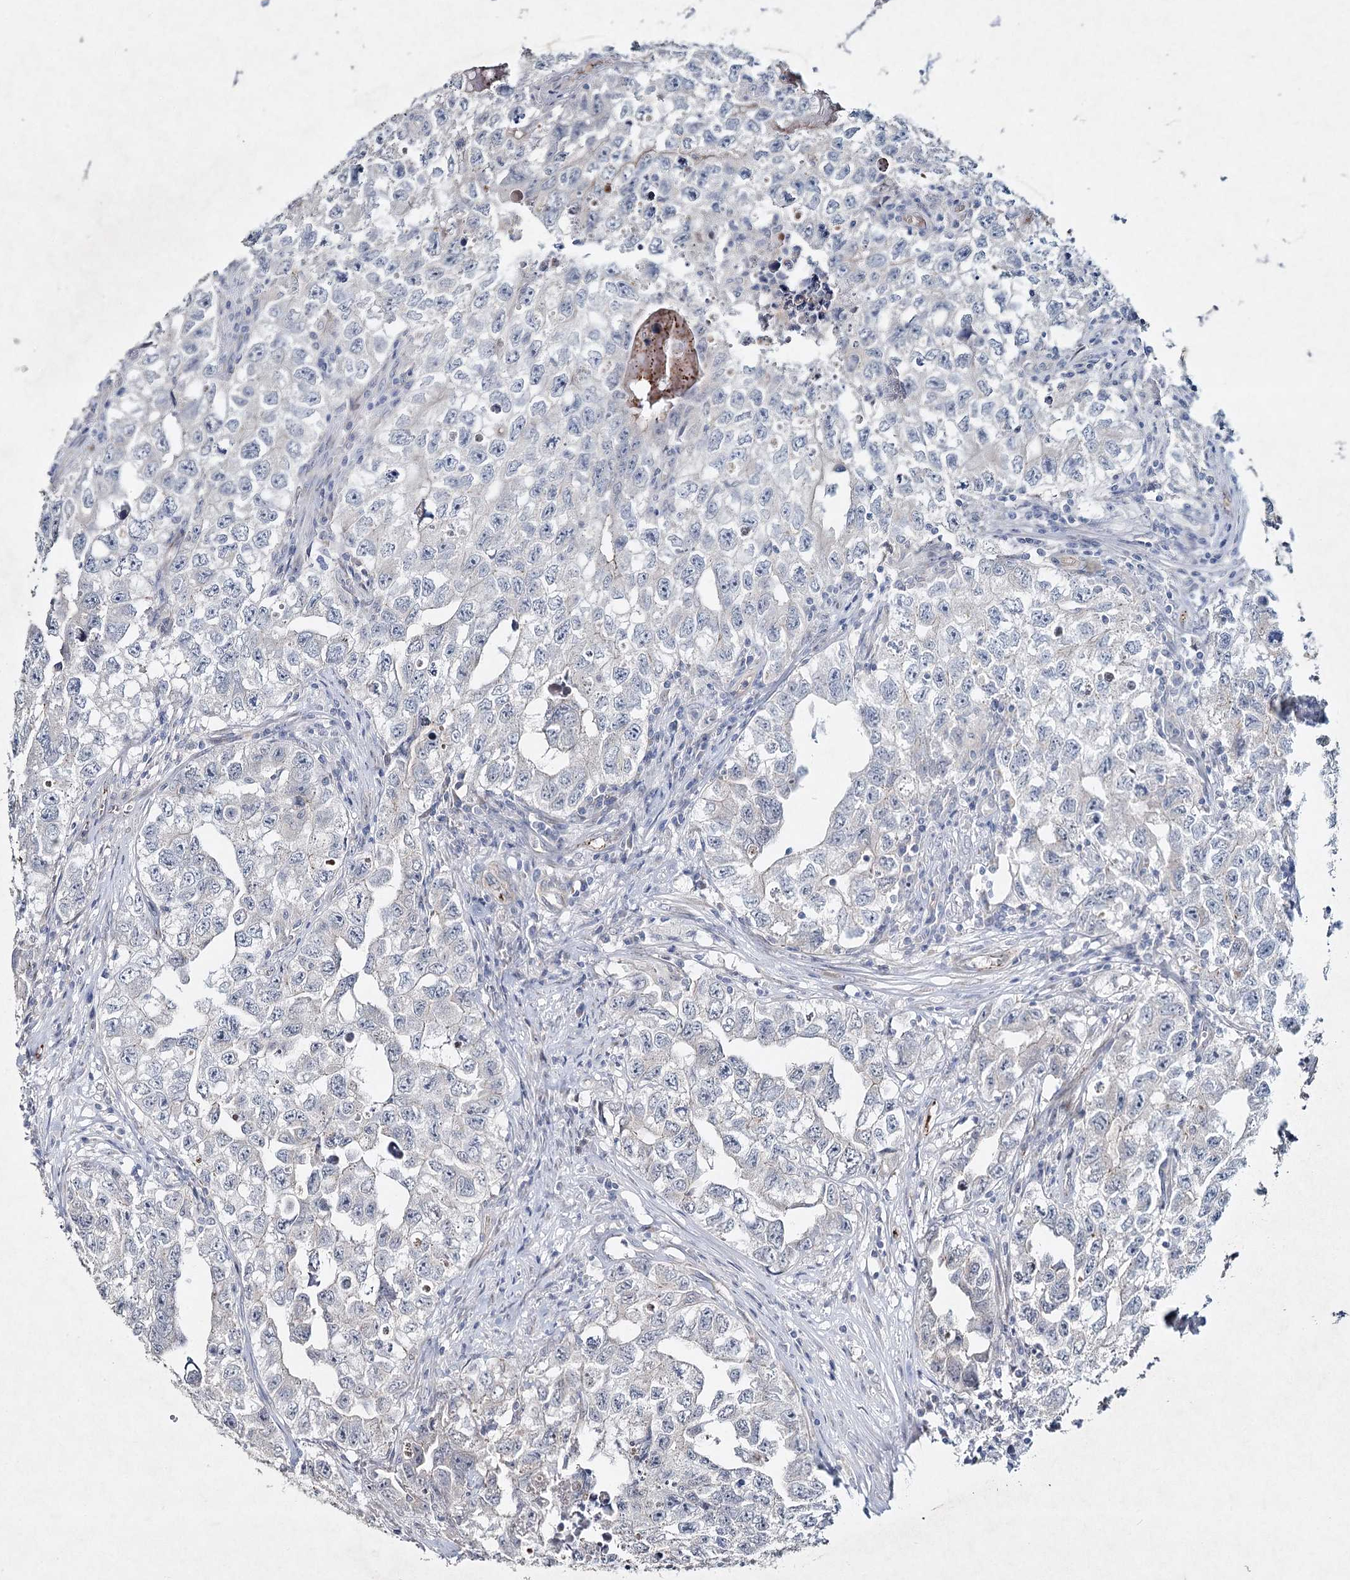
{"staining": {"intensity": "negative", "quantity": "none", "location": "none"}, "tissue": "testis cancer", "cell_type": "Tumor cells", "image_type": "cancer", "snomed": [{"axis": "morphology", "description": "Seminoma, NOS"}, {"axis": "morphology", "description": "Carcinoma, Embryonal, NOS"}, {"axis": "topography", "description": "Testis"}], "caption": "Immunohistochemistry micrograph of testis embryonal carcinoma stained for a protein (brown), which displays no positivity in tumor cells. Nuclei are stained in blue.", "gene": "RFX6", "patient": {"sex": "male", "age": 43}}